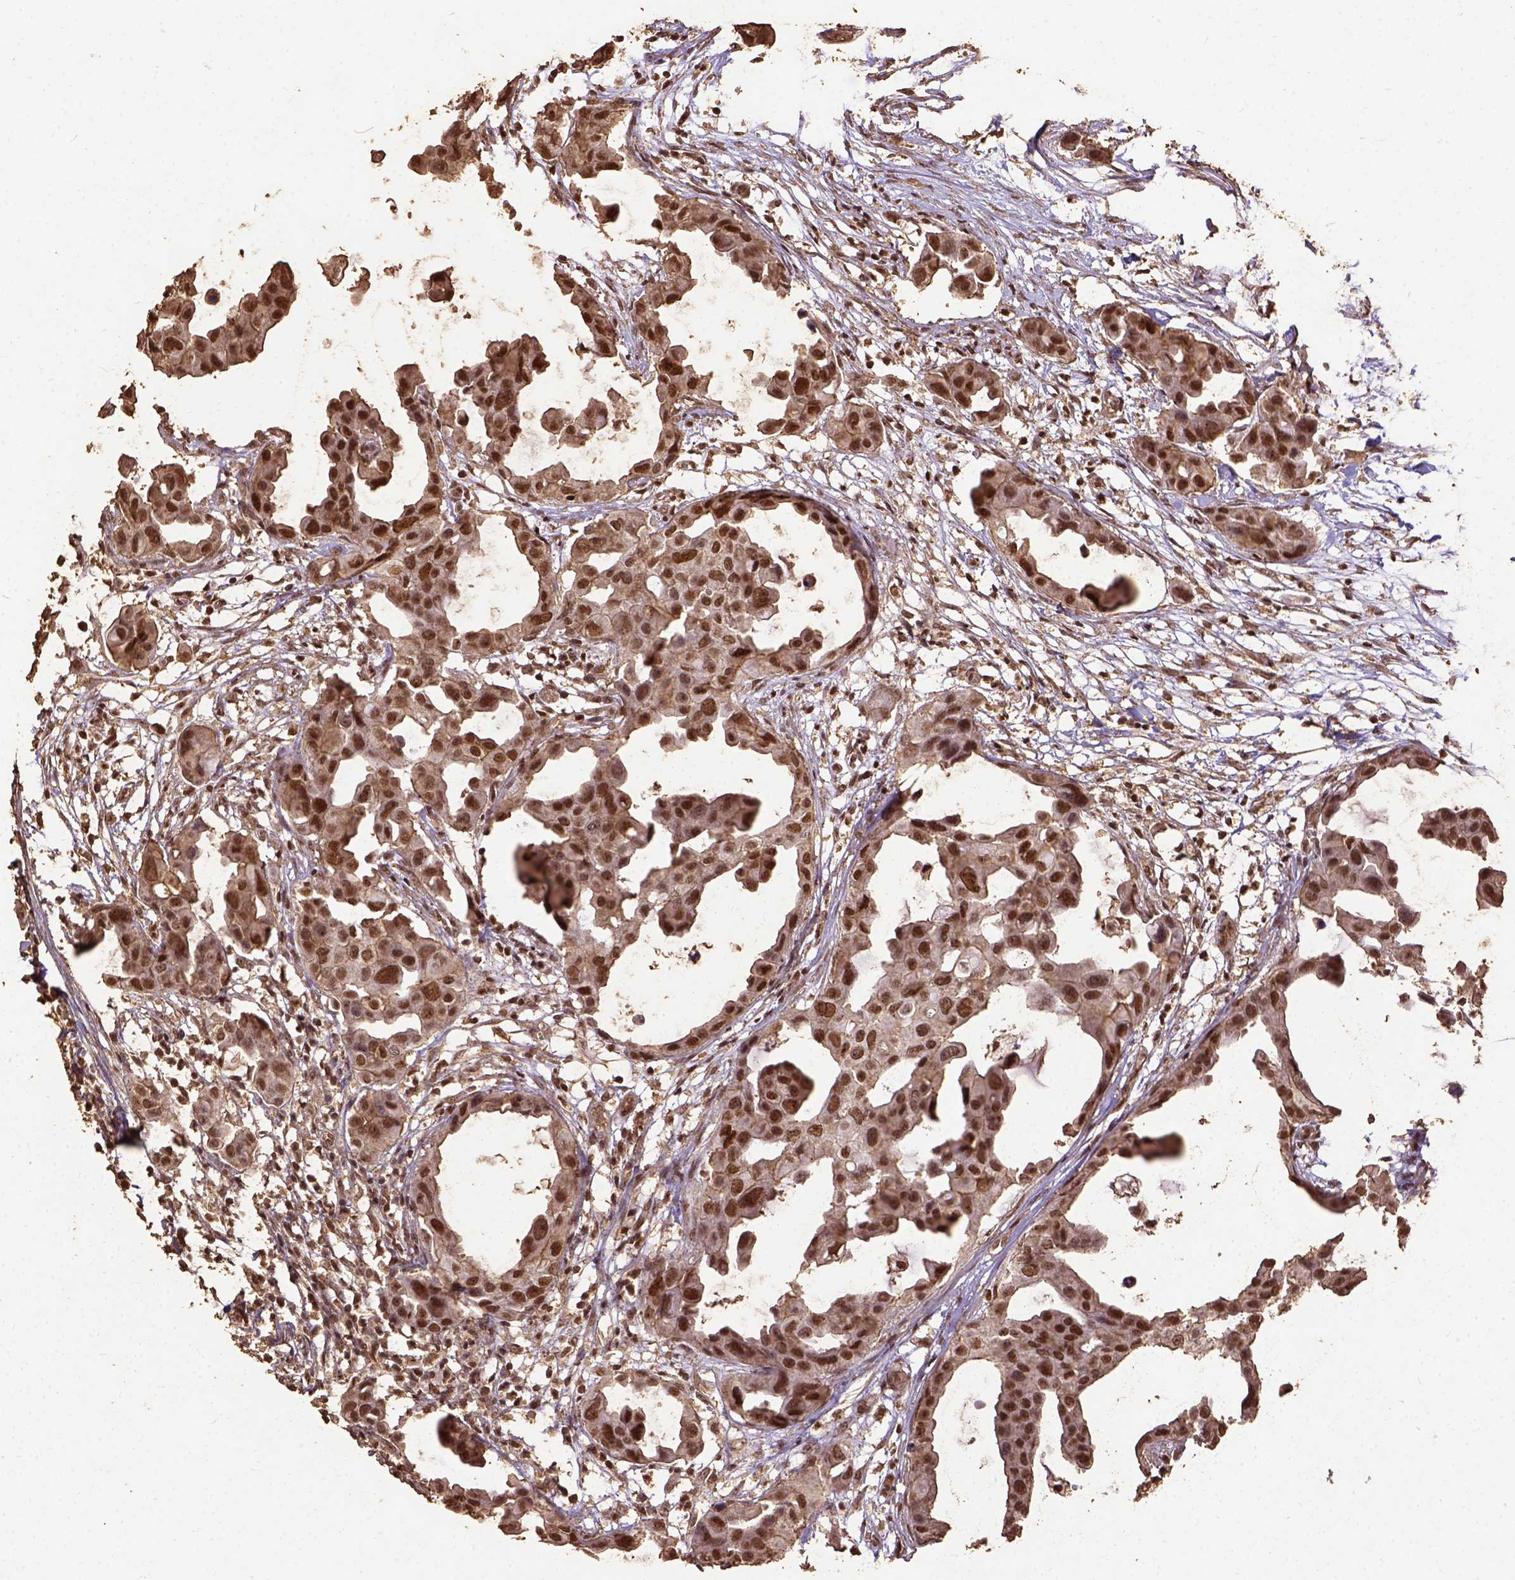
{"staining": {"intensity": "strong", "quantity": ">75%", "location": "nuclear"}, "tissue": "breast cancer", "cell_type": "Tumor cells", "image_type": "cancer", "snomed": [{"axis": "morphology", "description": "Duct carcinoma"}, {"axis": "topography", "description": "Breast"}], "caption": "Strong nuclear protein staining is seen in about >75% of tumor cells in invasive ductal carcinoma (breast). Using DAB (brown) and hematoxylin (blue) stains, captured at high magnification using brightfield microscopy.", "gene": "NACC1", "patient": {"sex": "female", "age": 38}}